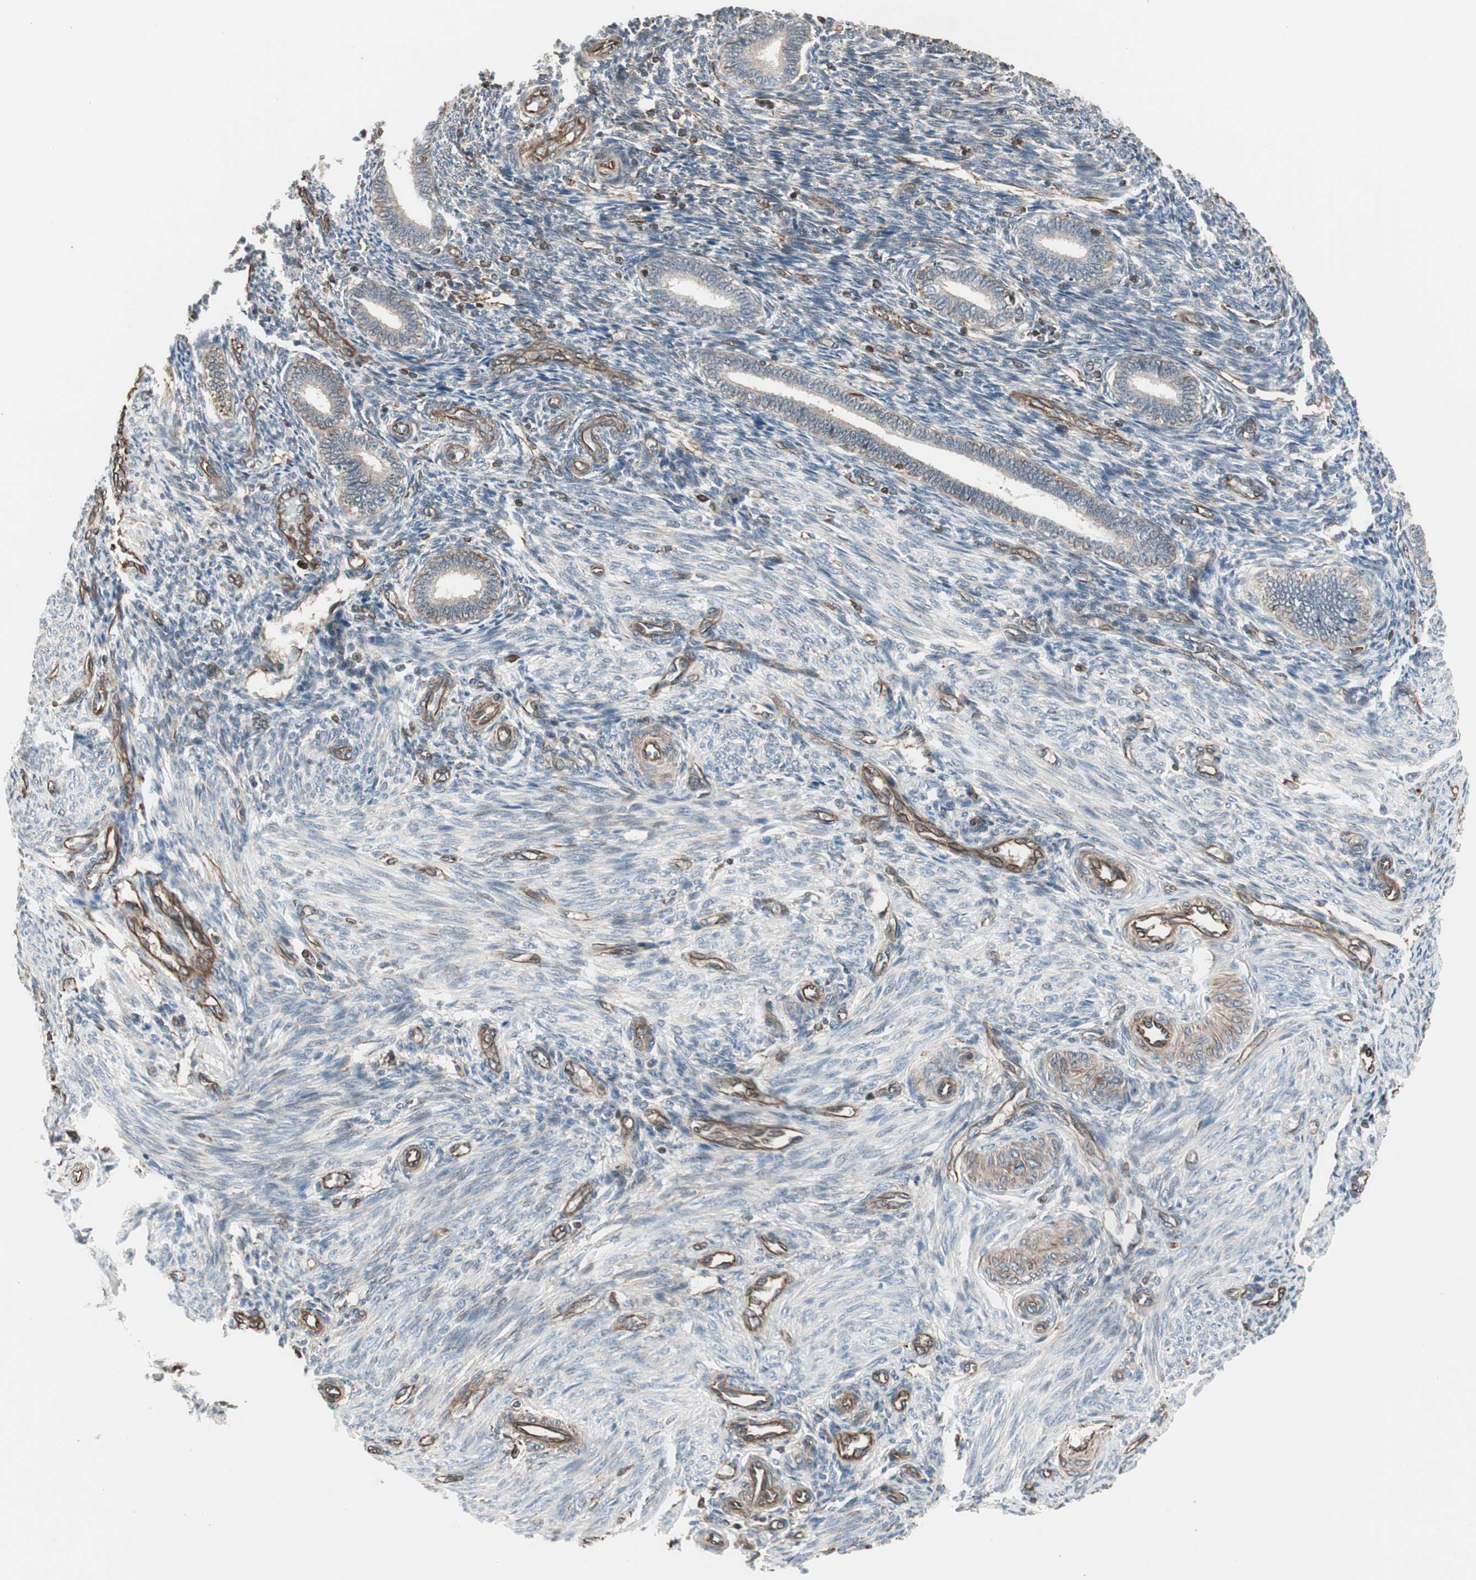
{"staining": {"intensity": "moderate", "quantity": ">75%", "location": "cytoplasmic/membranous"}, "tissue": "endometrium", "cell_type": "Cells in endometrial stroma", "image_type": "normal", "snomed": [{"axis": "morphology", "description": "Normal tissue, NOS"}, {"axis": "topography", "description": "Endometrium"}], "caption": "The histopathology image displays a brown stain indicating the presence of a protein in the cytoplasmic/membranous of cells in endometrial stroma in endometrium.", "gene": "MAD2L2", "patient": {"sex": "female", "age": 27}}